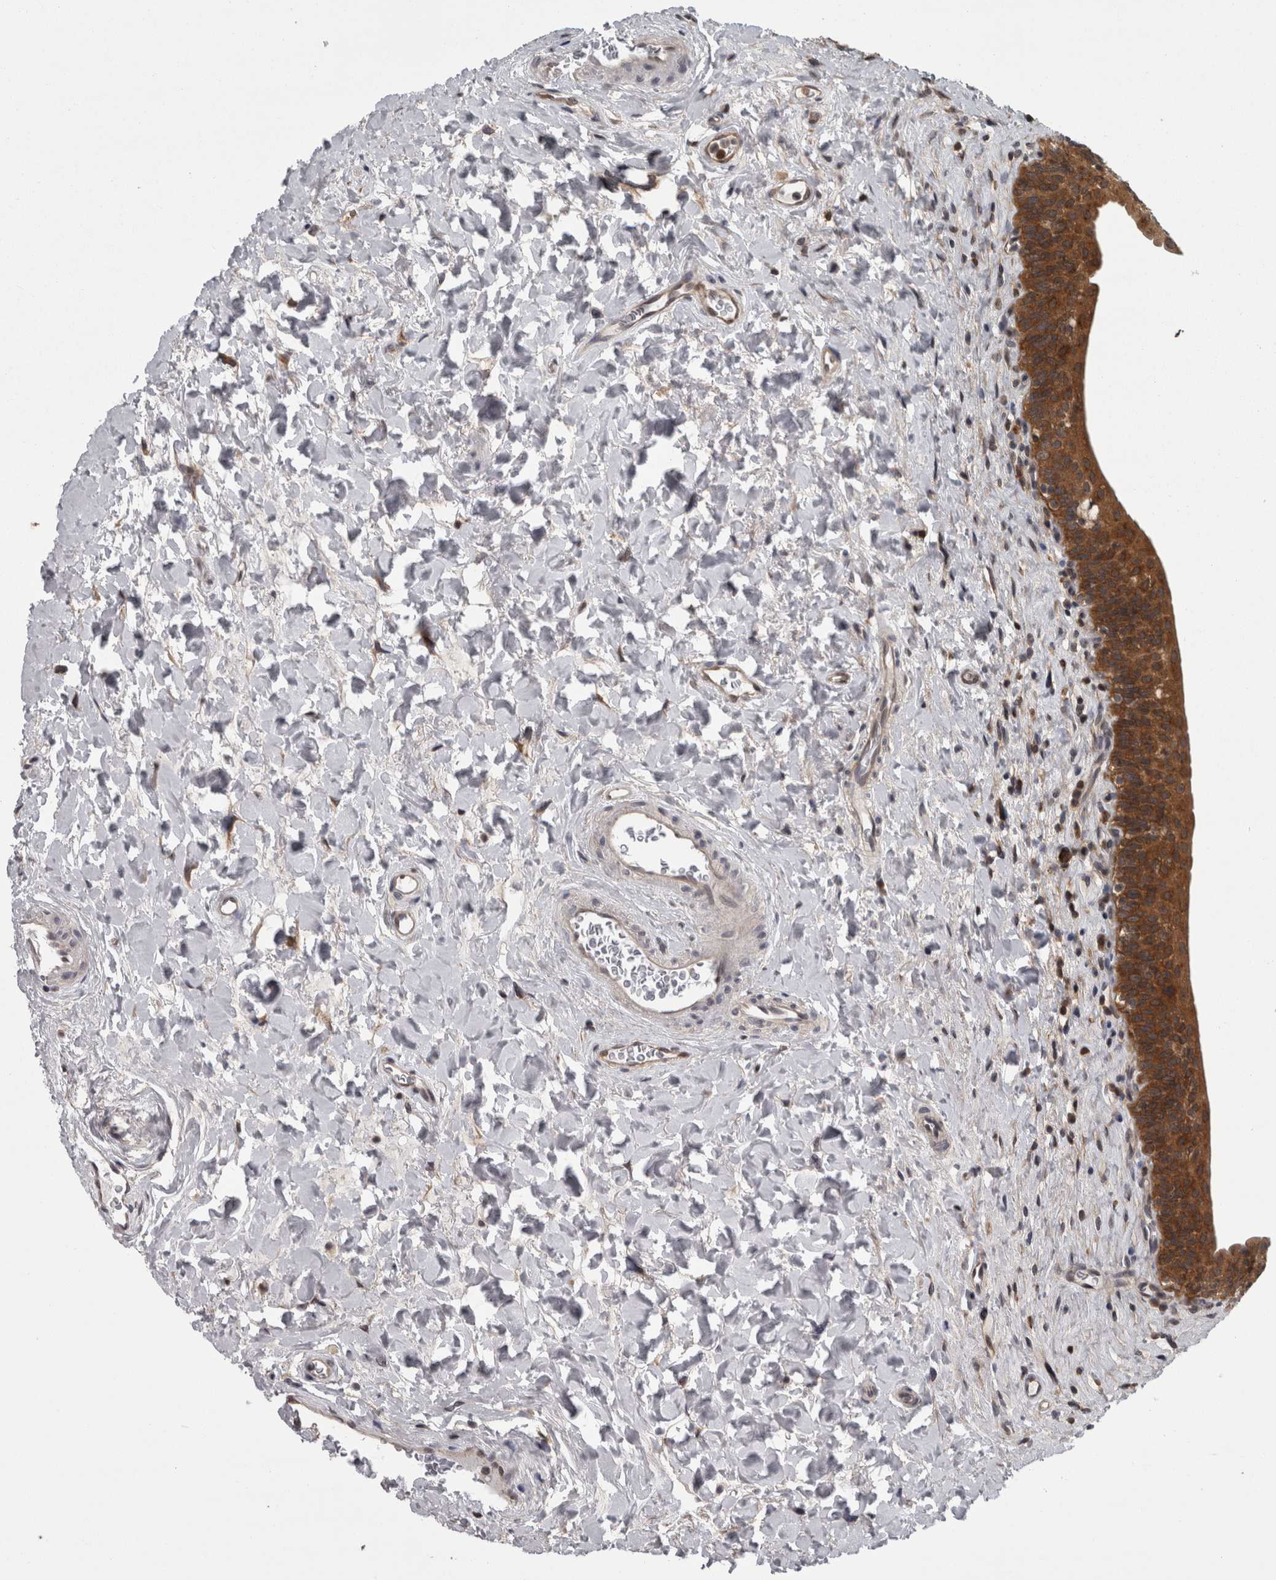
{"staining": {"intensity": "strong", "quantity": ">75%", "location": "cytoplasmic/membranous"}, "tissue": "urinary bladder", "cell_type": "Urothelial cells", "image_type": "normal", "snomed": [{"axis": "morphology", "description": "Normal tissue, NOS"}, {"axis": "topography", "description": "Urinary bladder"}], "caption": "Brown immunohistochemical staining in benign human urinary bladder displays strong cytoplasmic/membranous expression in approximately >75% of urothelial cells.", "gene": "CACYBP", "patient": {"sex": "male", "age": 83}}